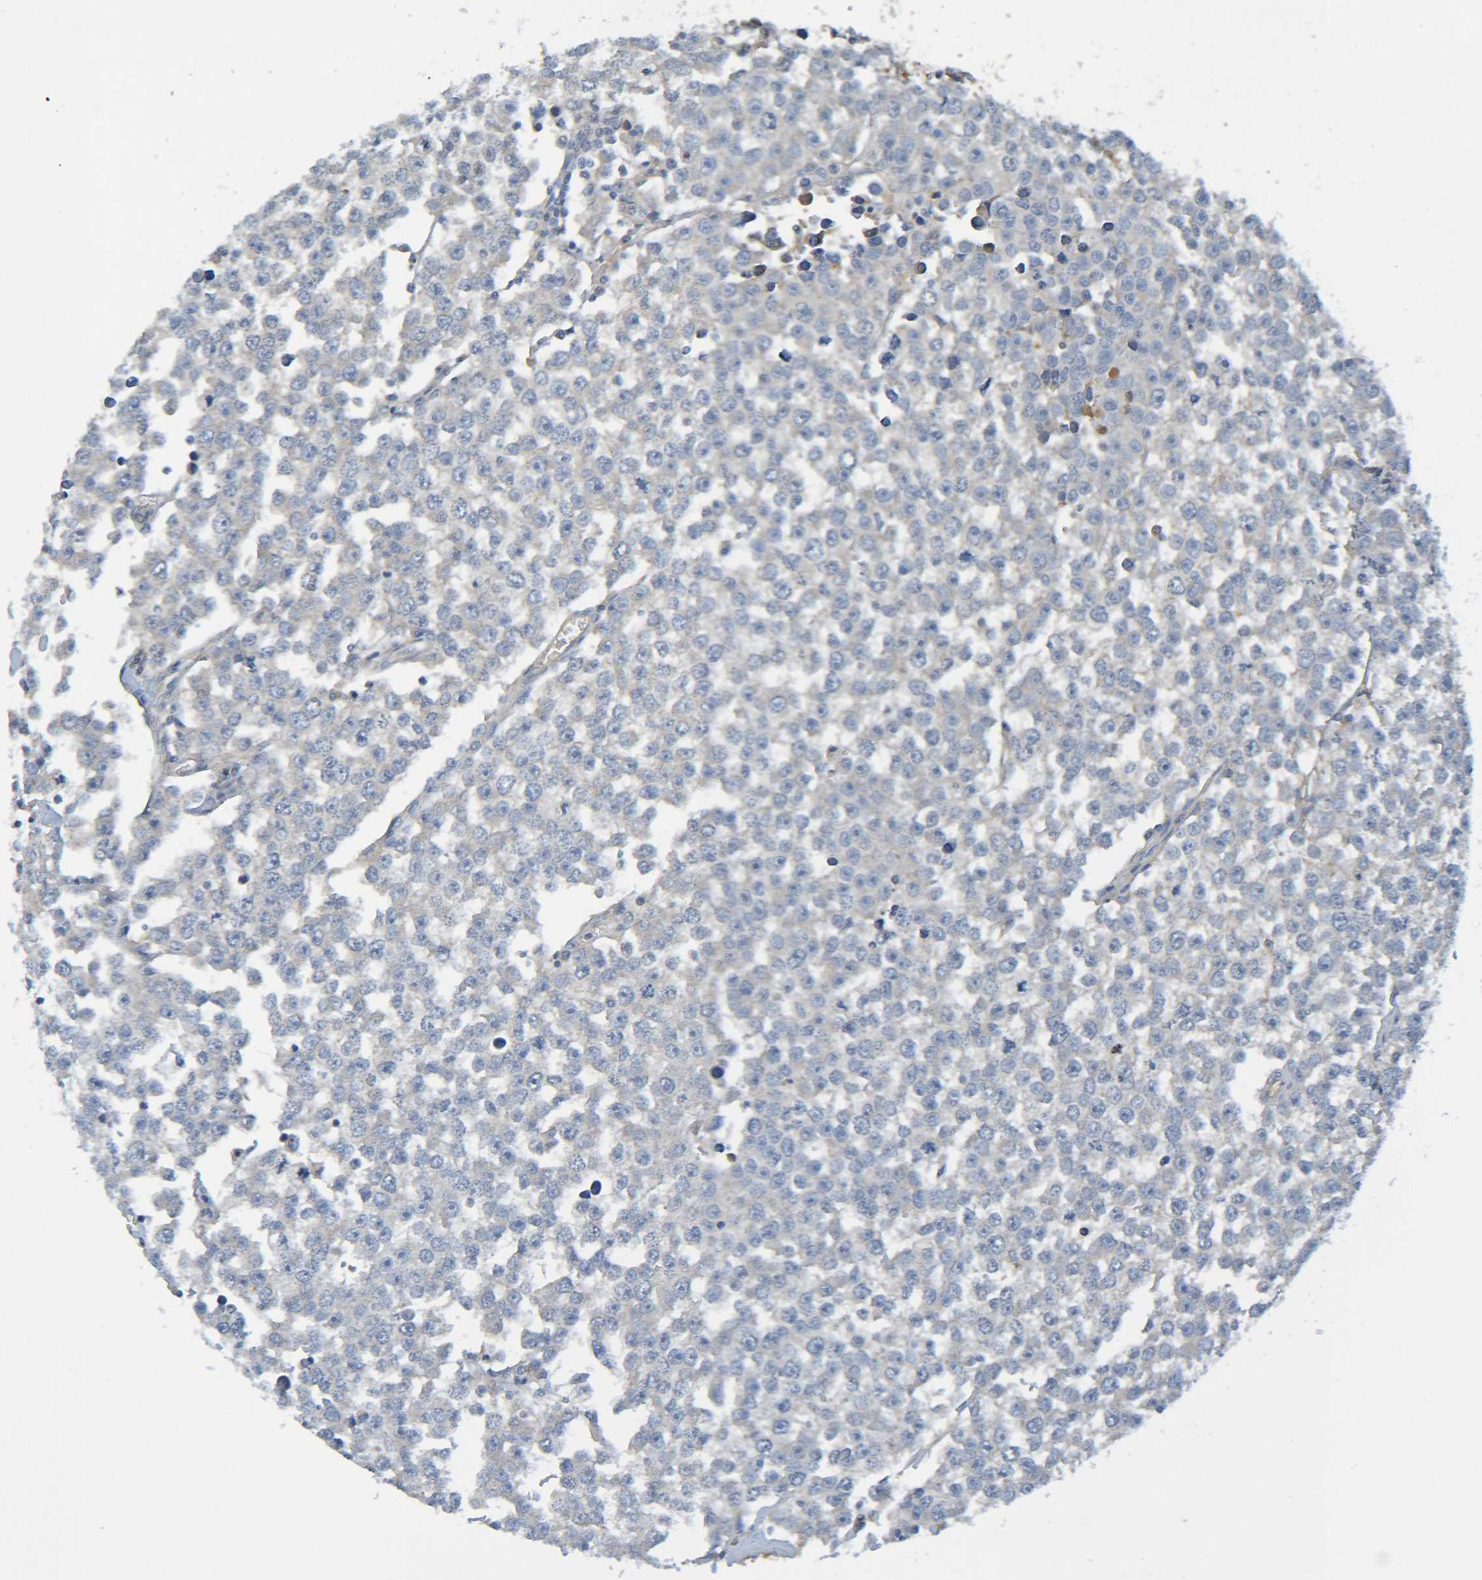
{"staining": {"intensity": "negative", "quantity": "none", "location": "none"}, "tissue": "testis cancer", "cell_type": "Tumor cells", "image_type": "cancer", "snomed": [{"axis": "morphology", "description": "Seminoma, NOS"}, {"axis": "morphology", "description": "Carcinoma, Embryonal, NOS"}, {"axis": "topography", "description": "Testis"}], "caption": "This is a histopathology image of IHC staining of embryonal carcinoma (testis), which shows no expression in tumor cells.", "gene": "C1QA", "patient": {"sex": "male", "age": 52}}